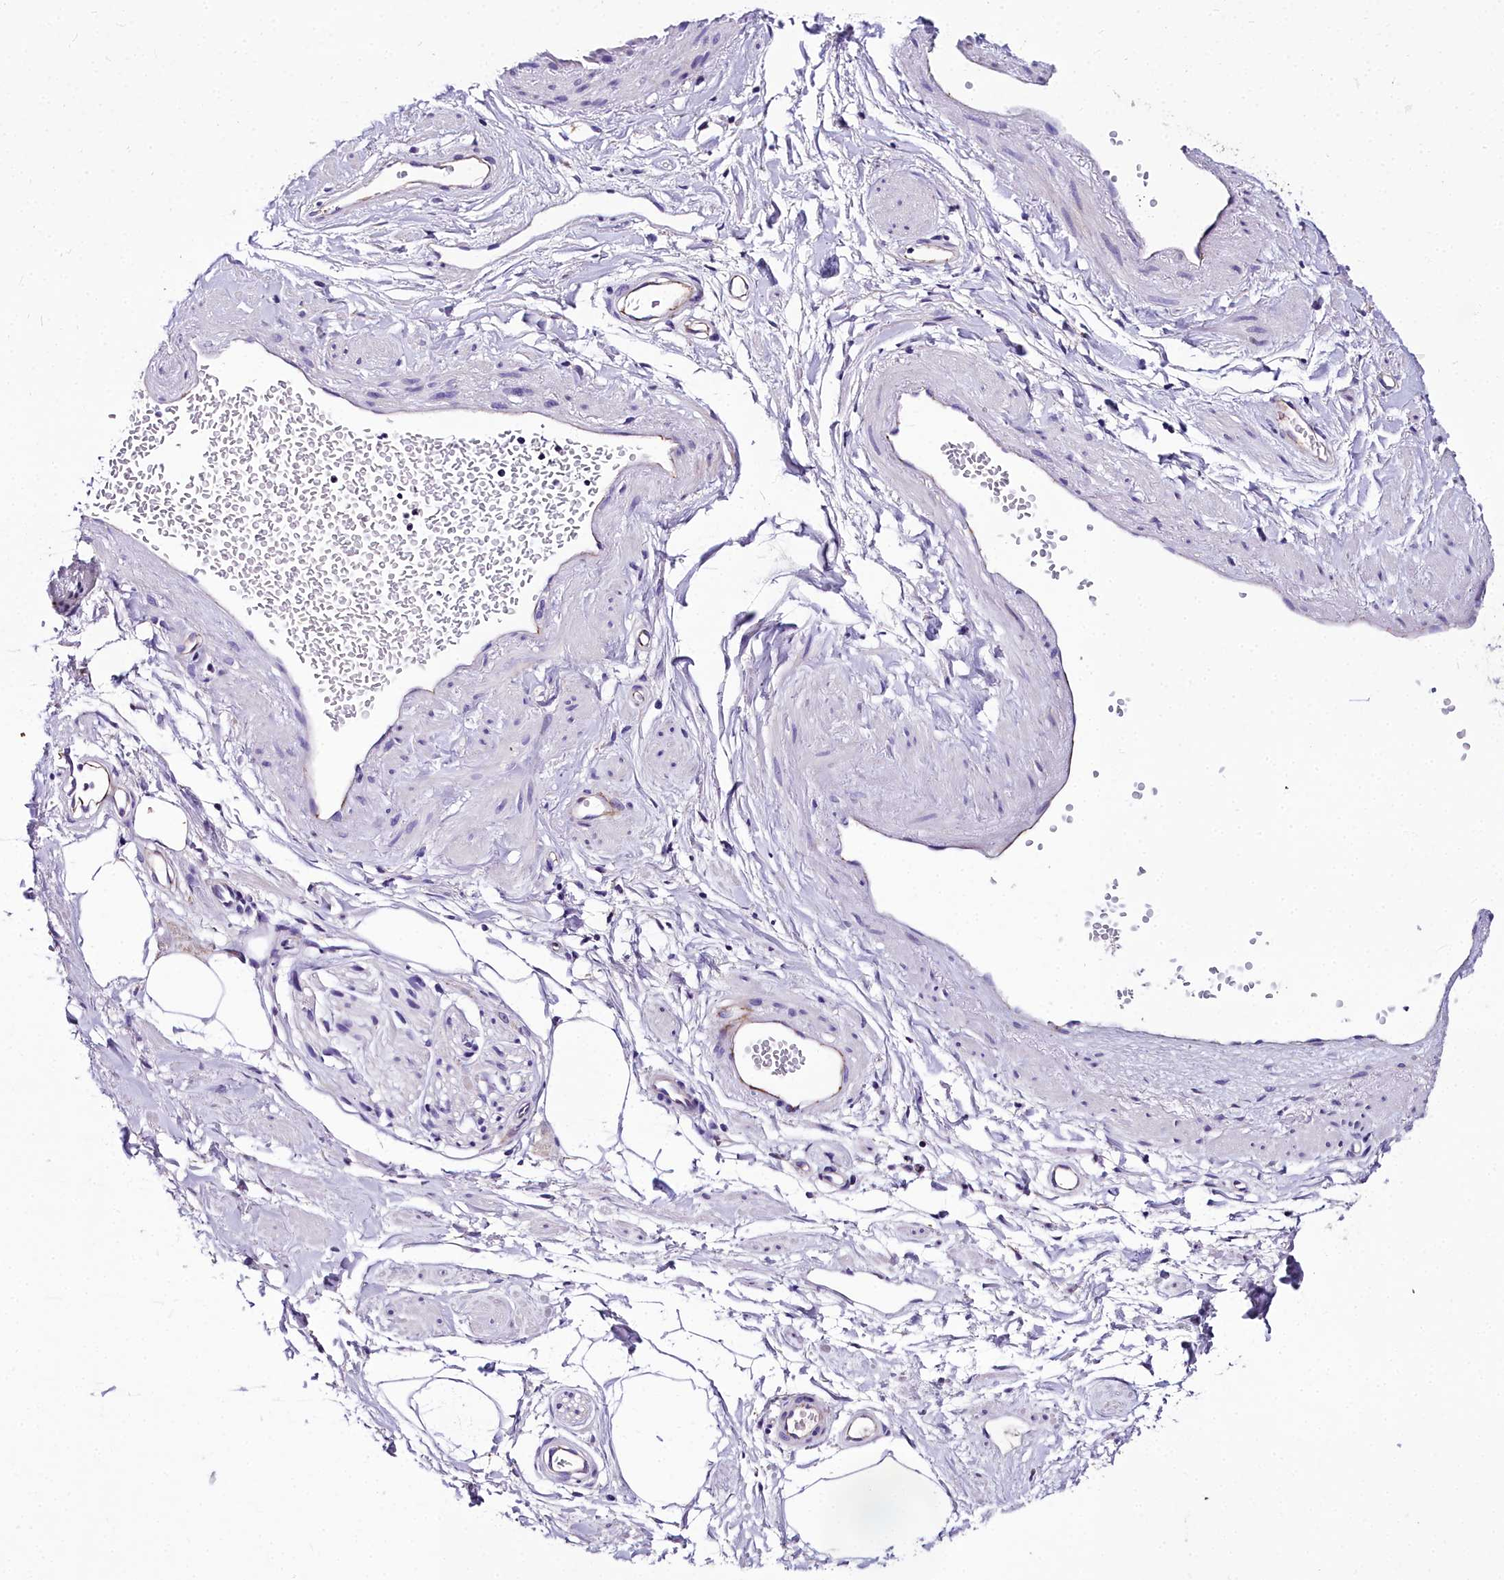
{"staining": {"intensity": "negative", "quantity": "none", "location": "none"}, "tissue": "adipose tissue", "cell_type": "Adipocytes", "image_type": "normal", "snomed": [{"axis": "morphology", "description": "Normal tissue, NOS"}, {"axis": "topography", "description": "Soft tissue"}, {"axis": "topography", "description": "Adipose tissue"}, {"axis": "topography", "description": "Vascular tissue"}, {"axis": "topography", "description": "Peripheral nerve tissue"}], "caption": "High magnification brightfield microscopy of unremarkable adipose tissue stained with DAB (3,3'-diaminobenzidine) (brown) and counterstained with hematoxylin (blue): adipocytes show no significant expression. (DAB (3,3'-diaminobenzidine) IHC, high magnification).", "gene": "MS4A18", "patient": {"sex": "male", "age": 74}}